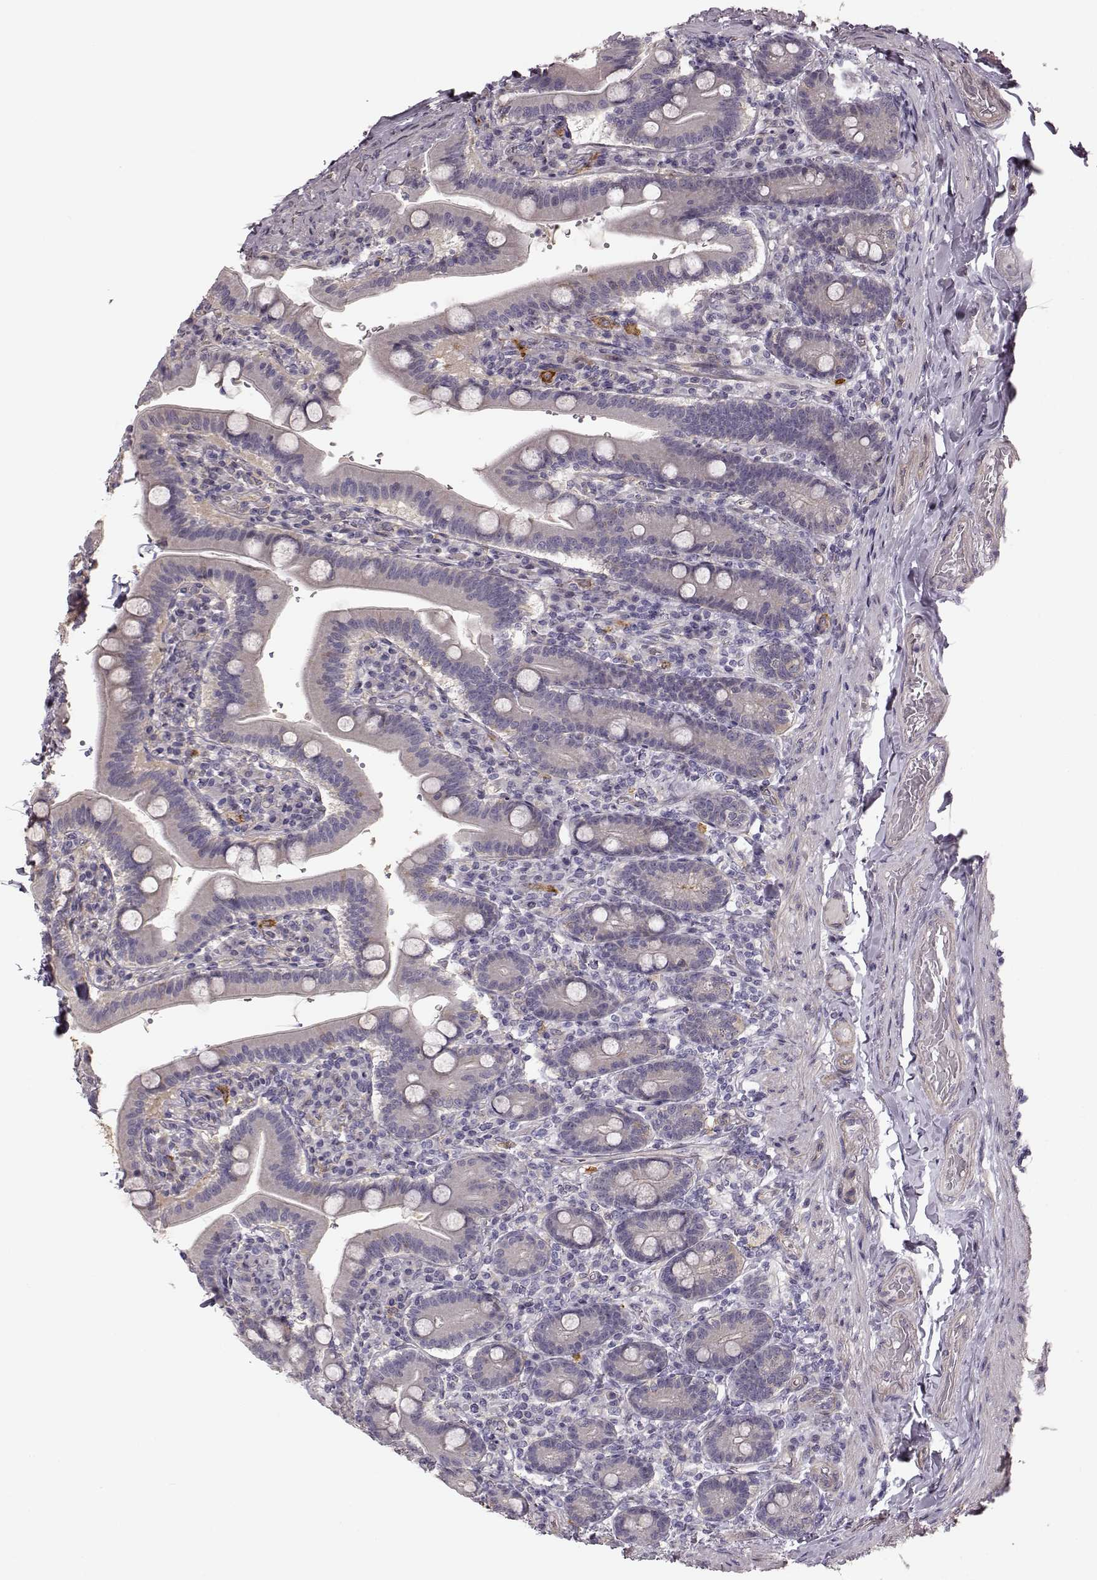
{"staining": {"intensity": "negative", "quantity": "none", "location": "none"}, "tissue": "small intestine", "cell_type": "Glandular cells", "image_type": "normal", "snomed": [{"axis": "morphology", "description": "Normal tissue, NOS"}, {"axis": "topography", "description": "Small intestine"}], "caption": "This image is of benign small intestine stained with IHC to label a protein in brown with the nuclei are counter-stained blue. There is no expression in glandular cells.", "gene": "GPR50", "patient": {"sex": "male", "age": 66}}